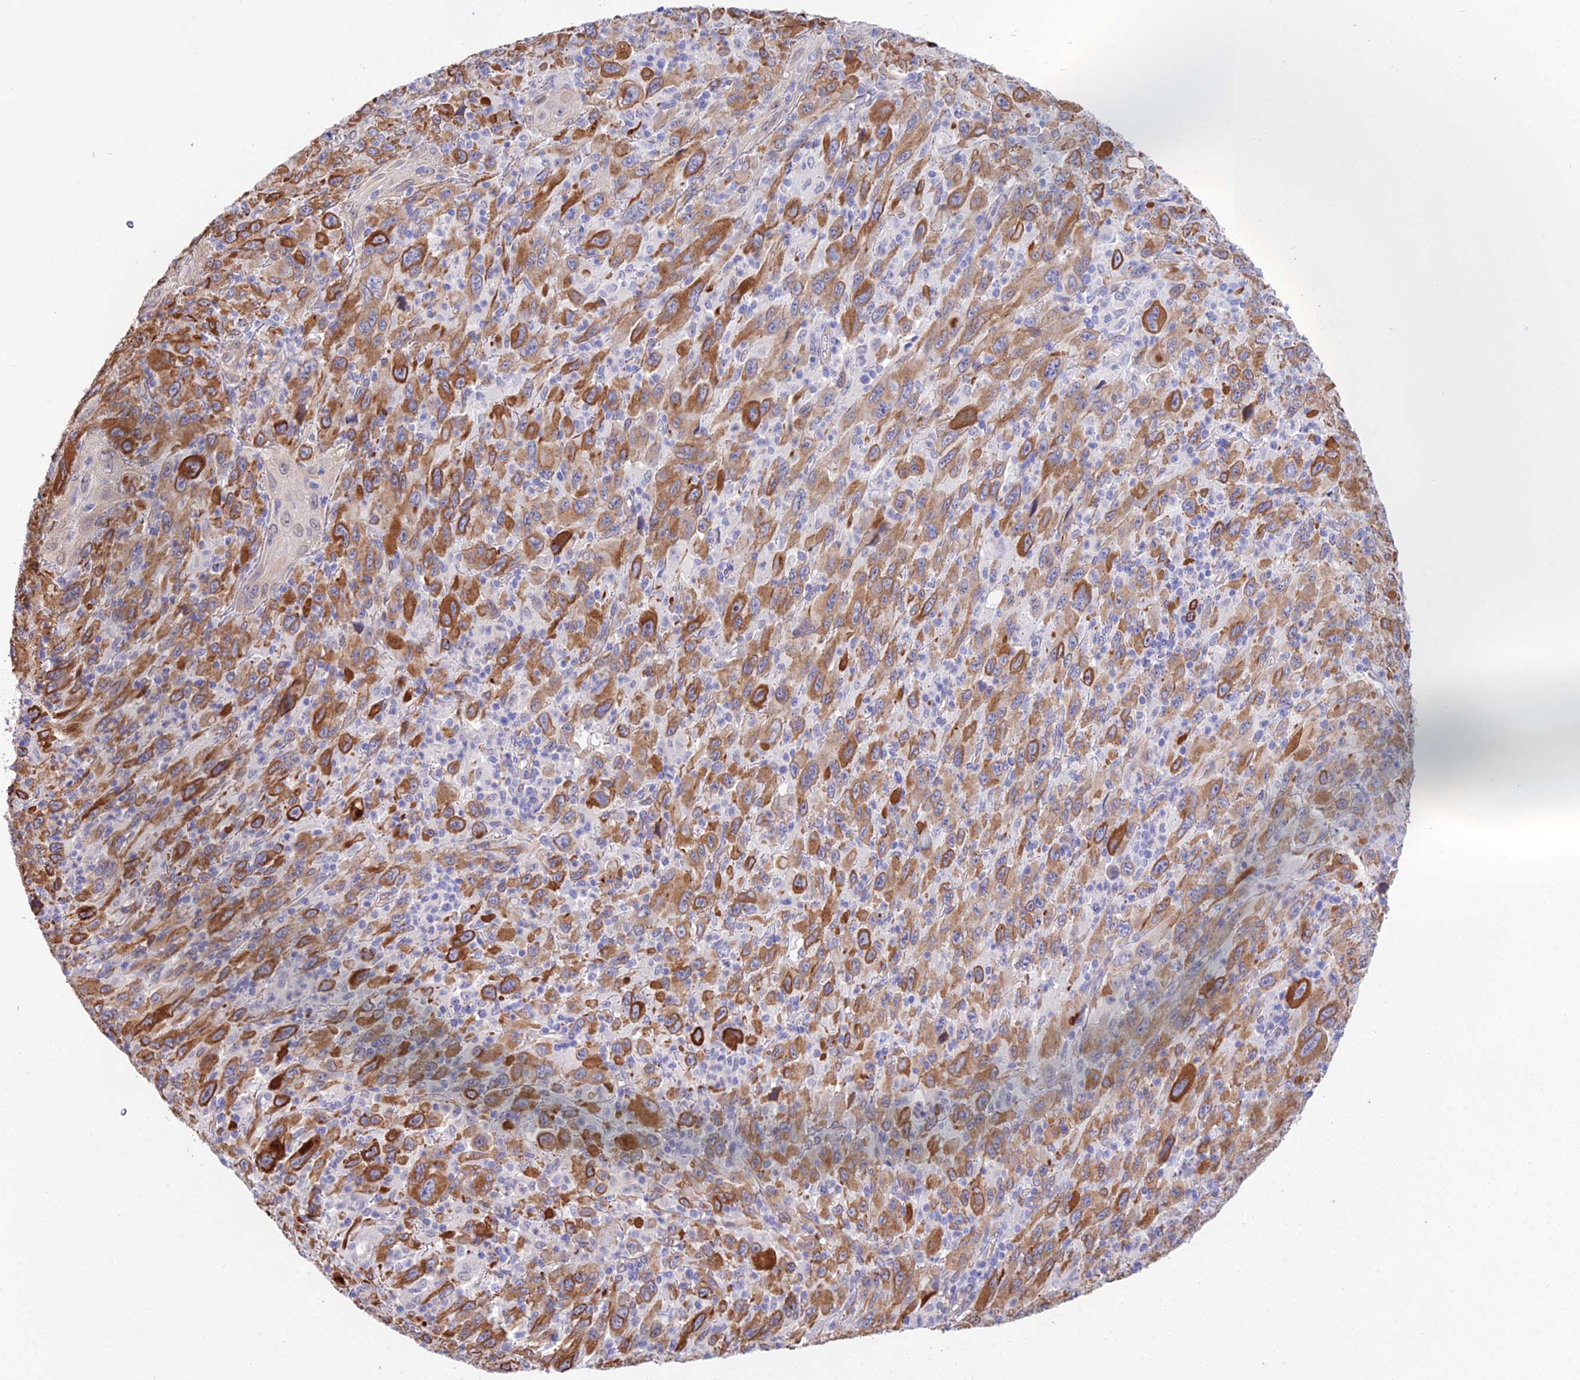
{"staining": {"intensity": "strong", "quantity": "25%-75%", "location": "cytoplasmic/membranous"}, "tissue": "melanoma", "cell_type": "Tumor cells", "image_type": "cancer", "snomed": [{"axis": "morphology", "description": "Malignant melanoma, Metastatic site"}, {"axis": "topography", "description": "Skin"}], "caption": "The photomicrograph reveals a brown stain indicating the presence of a protein in the cytoplasmic/membranous of tumor cells in malignant melanoma (metastatic site).", "gene": "MXRA7", "patient": {"sex": "female", "age": 56}}